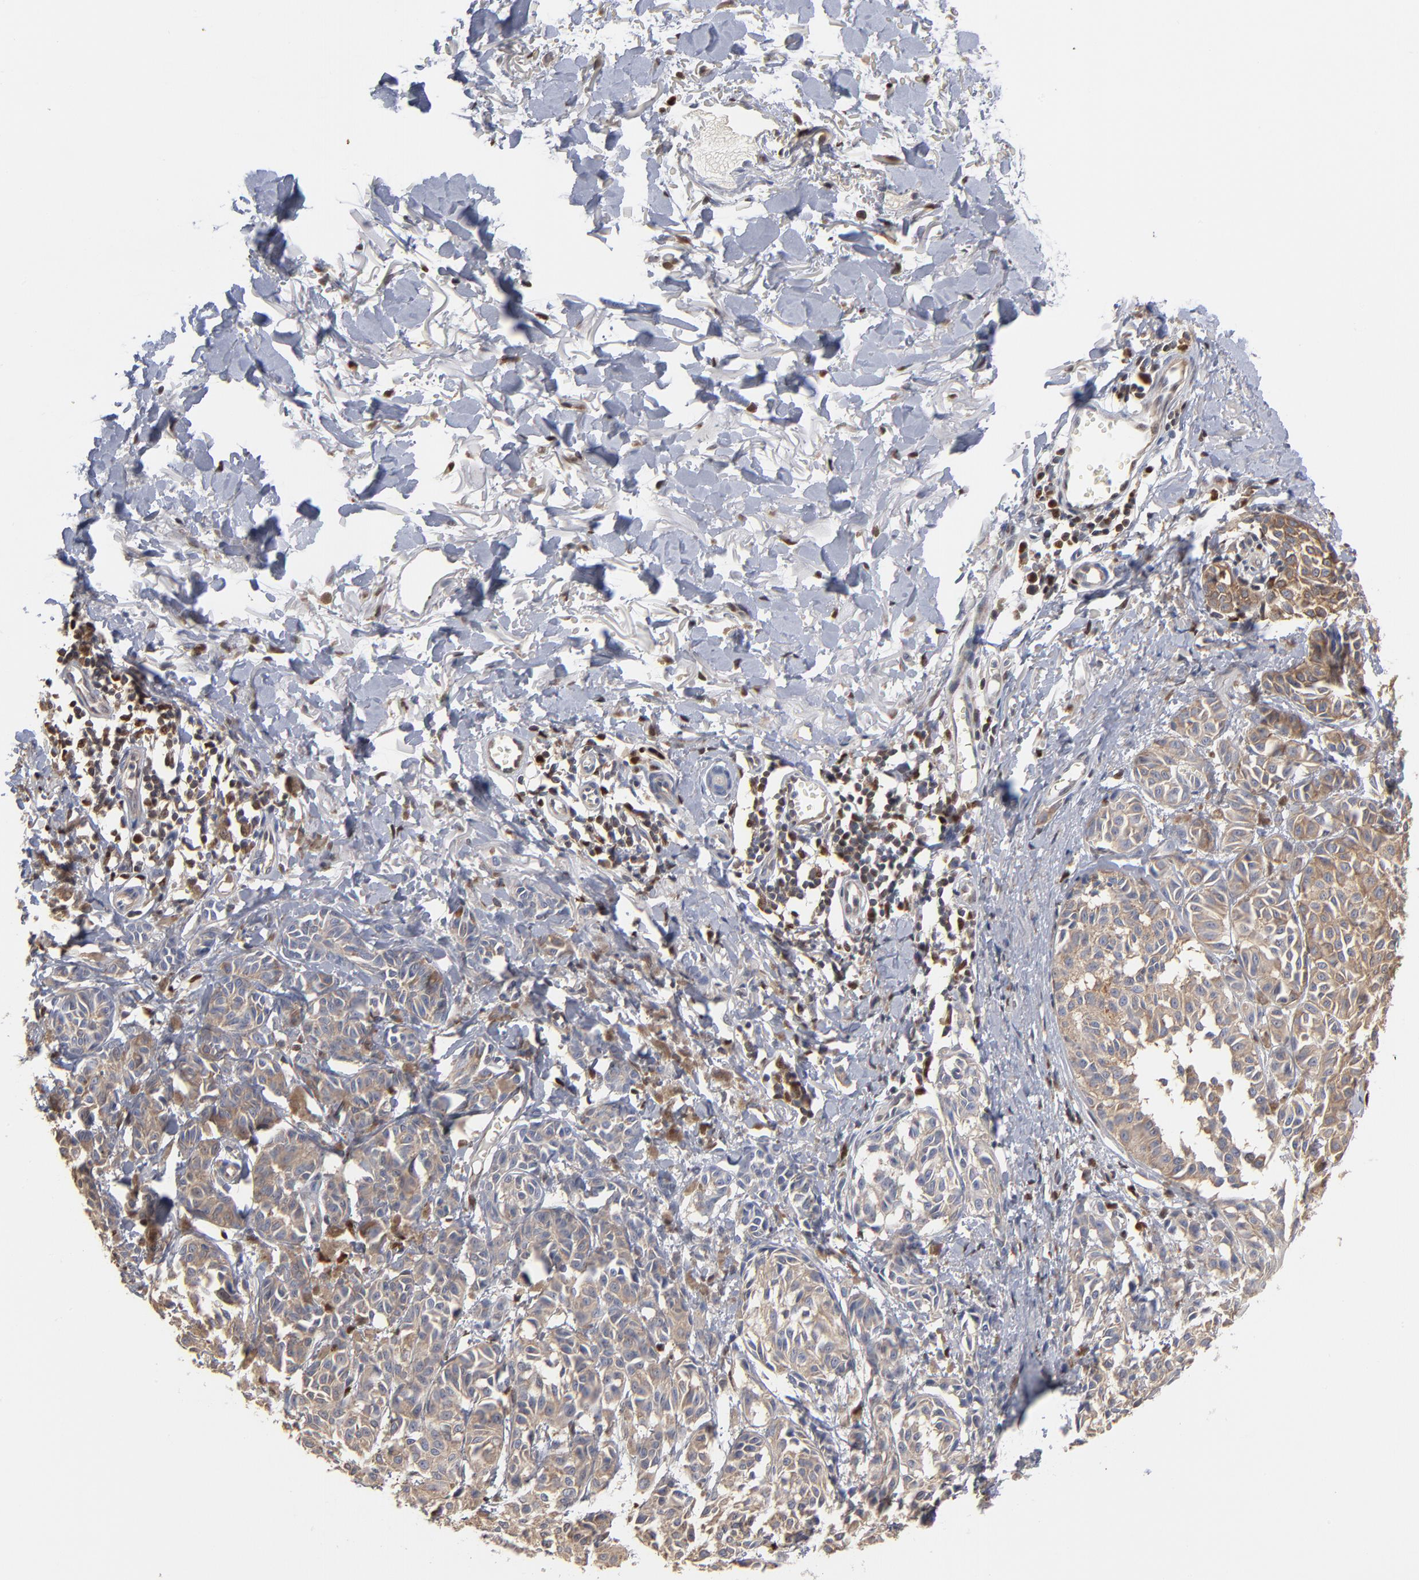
{"staining": {"intensity": "negative", "quantity": "none", "location": "none"}, "tissue": "melanoma", "cell_type": "Tumor cells", "image_type": "cancer", "snomed": [{"axis": "morphology", "description": "Malignant melanoma, NOS"}, {"axis": "topography", "description": "Skin"}], "caption": "Photomicrograph shows no significant protein positivity in tumor cells of melanoma.", "gene": "ARHGEF6", "patient": {"sex": "male", "age": 76}}